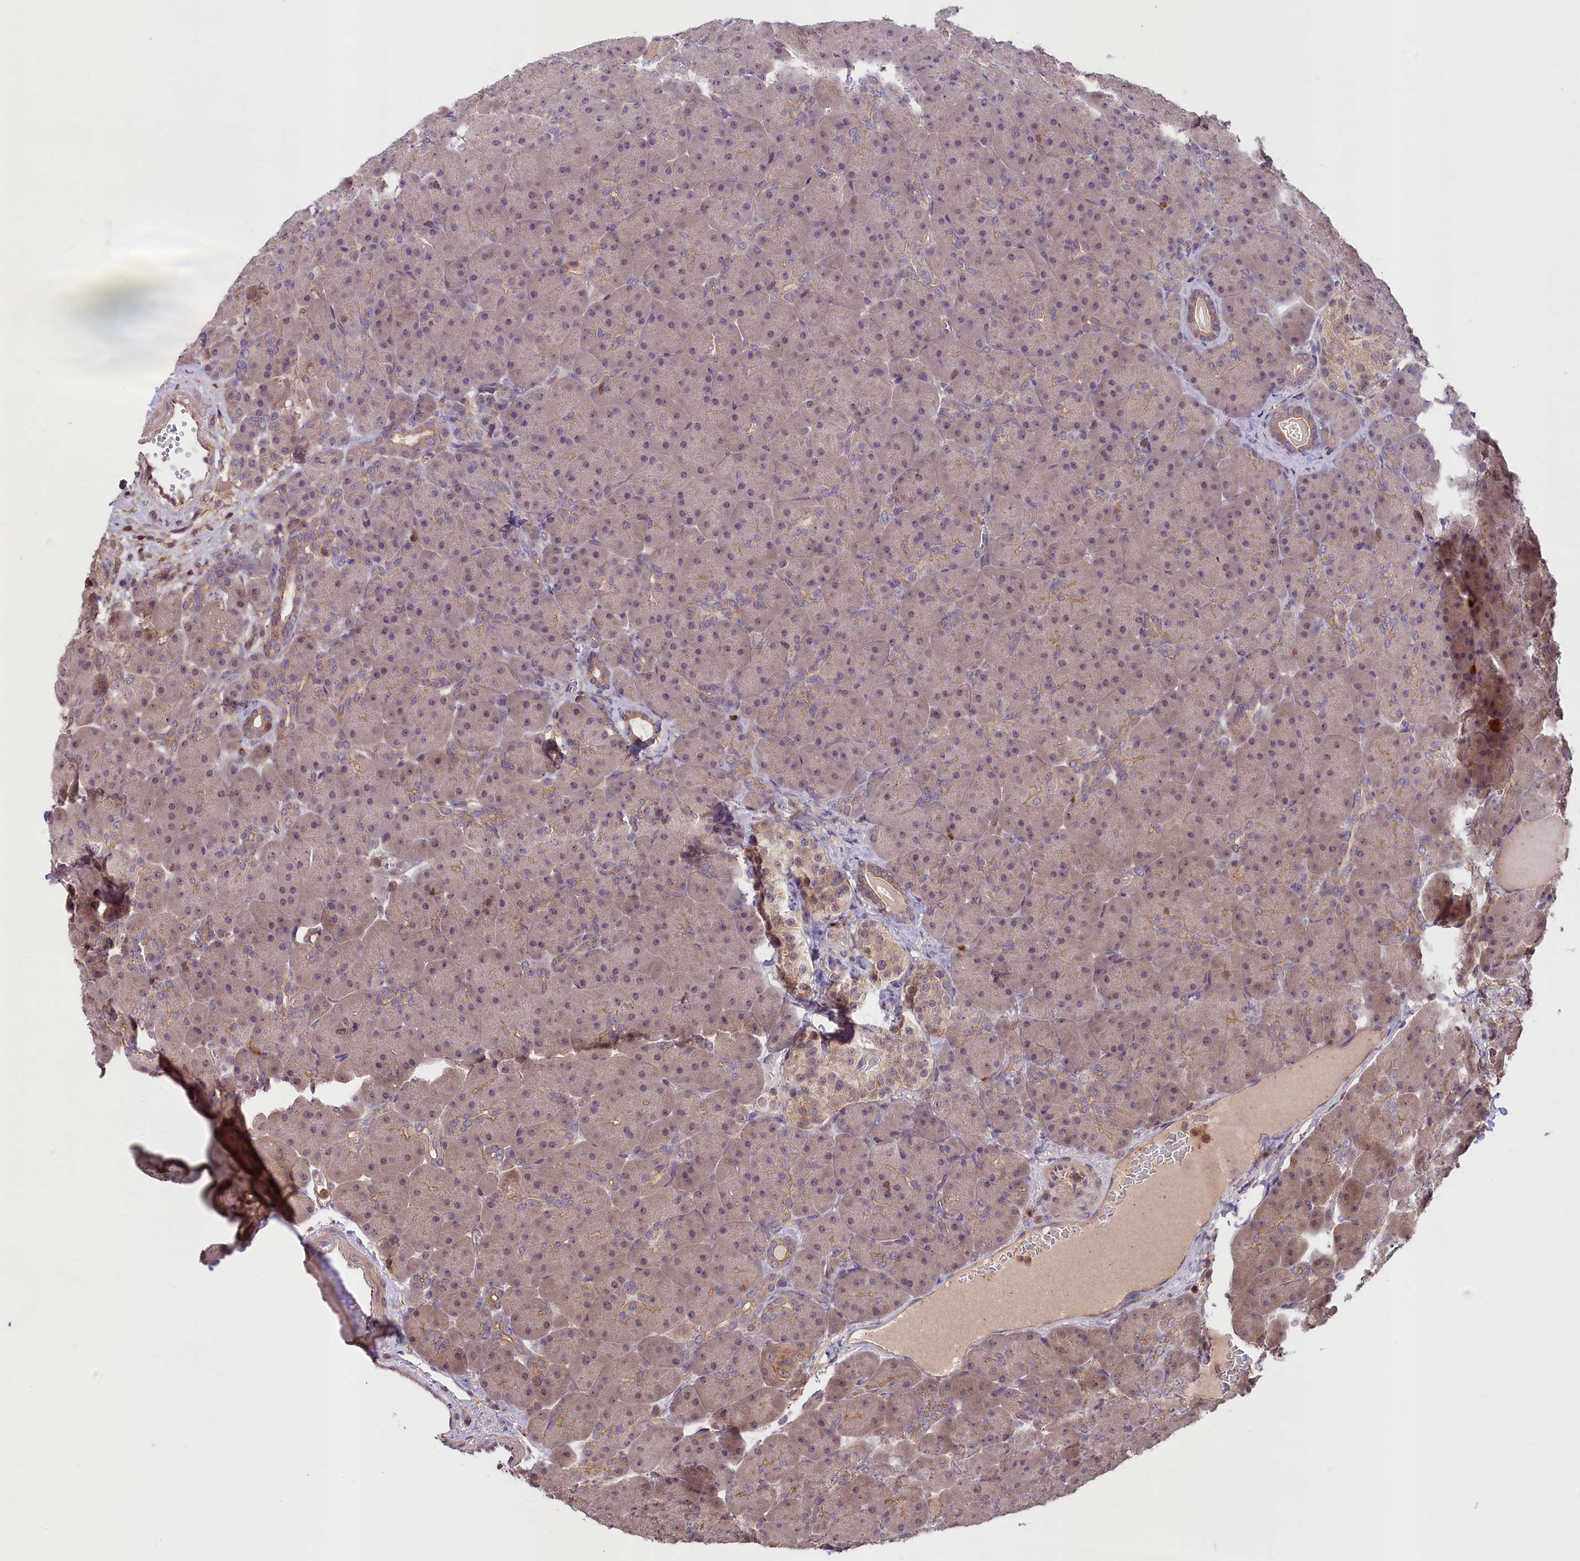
{"staining": {"intensity": "weak", "quantity": "25%-75%", "location": "cytoplasmic/membranous,nuclear"}, "tissue": "pancreas", "cell_type": "Exocrine glandular cells", "image_type": "normal", "snomed": [{"axis": "morphology", "description": "Normal tissue, NOS"}, {"axis": "topography", "description": "Pancreas"}], "caption": "A histopathology image of human pancreas stained for a protein demonstrates weak cytoplasmic/membranous,nuclear brown staining in exocrine glandular cells. (brown staining indicates protein expression, while blue staining denotes nuclei).", "gene": "SKIDA1", "patient": {"sex": "male", "age": 66}}